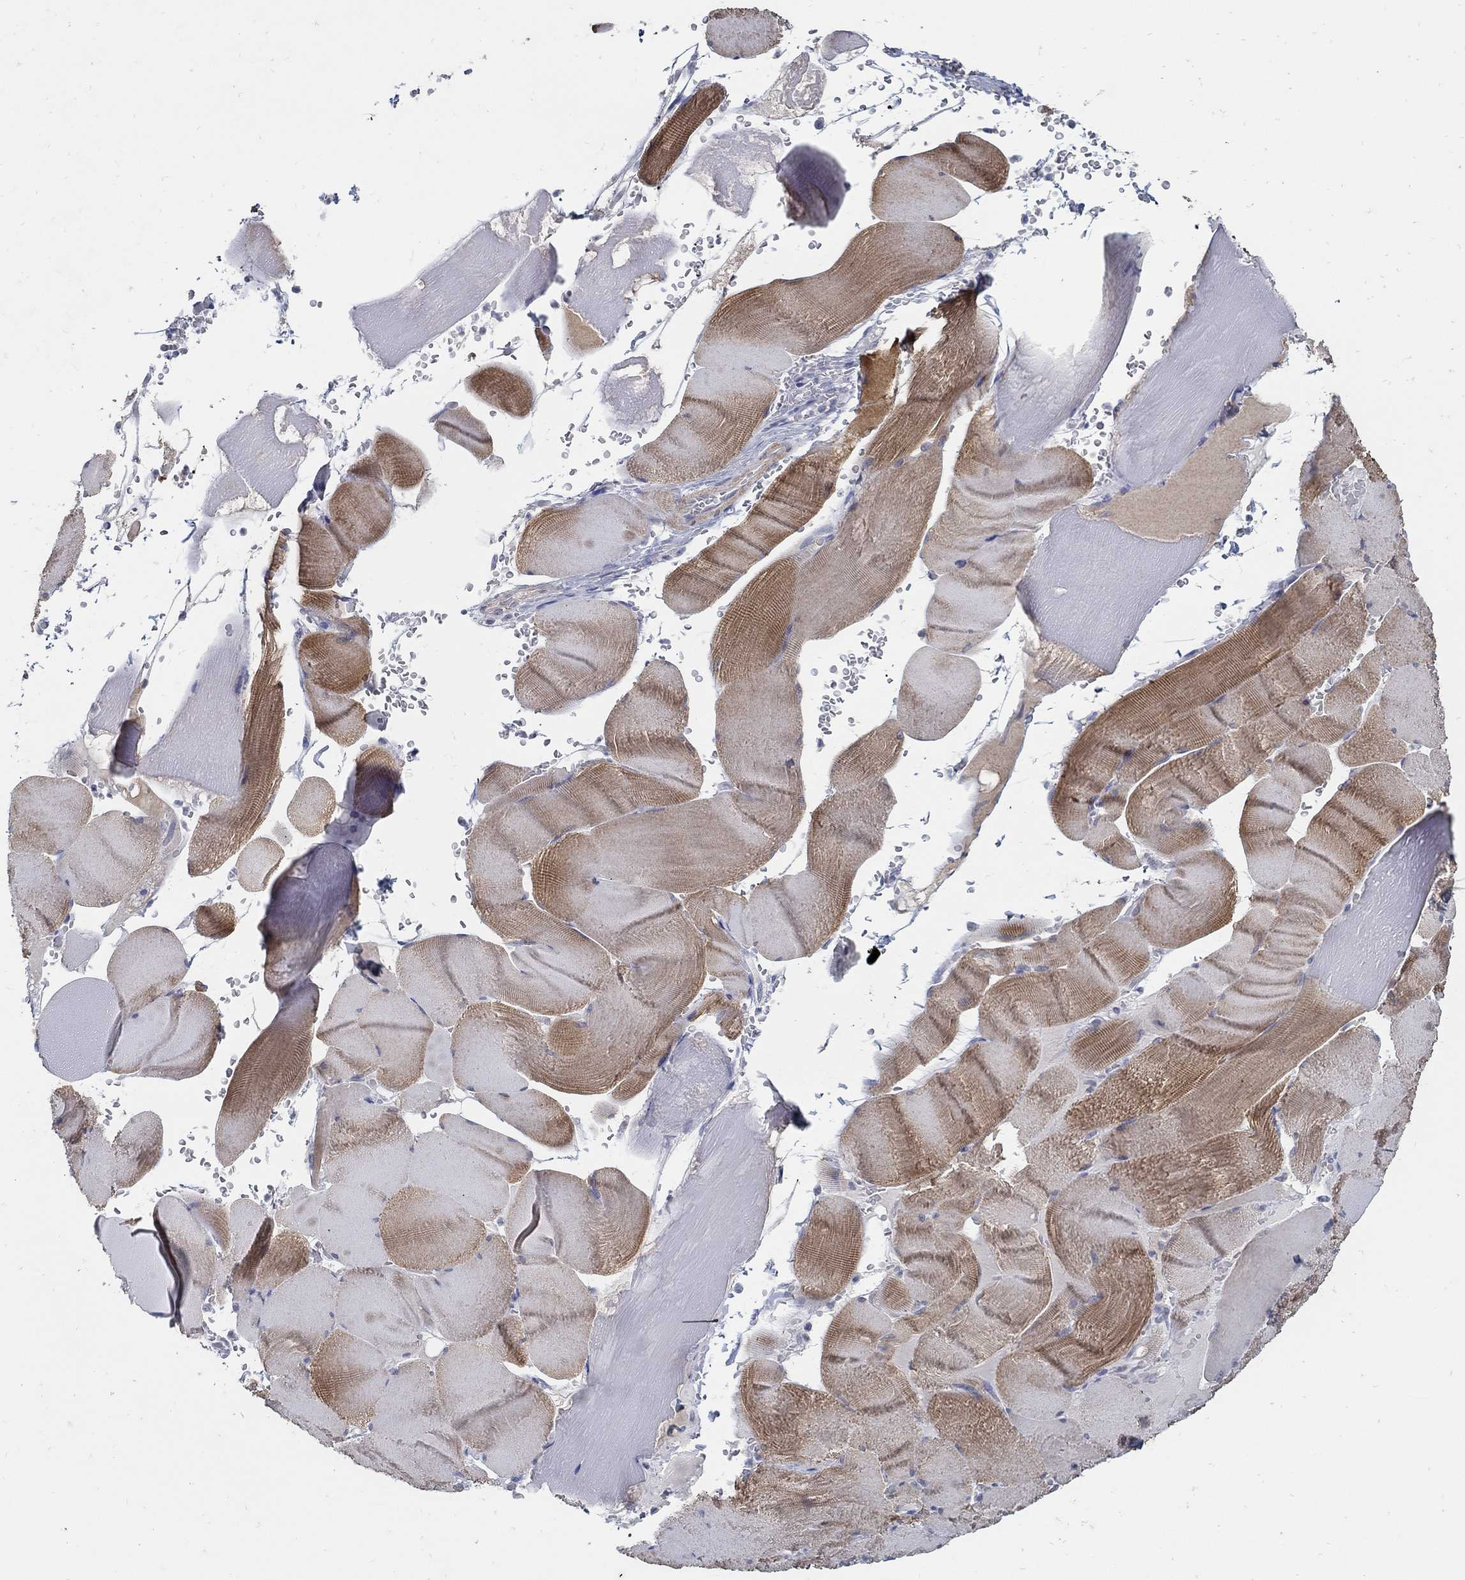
{"staining": {"intensity": "moderate", "quantity": "25%-75%", "location": "cytoplasmic/membranous"}, "tissue": "skeletal muscle", "cell_type": "Myocytes", "image_type": "normal", "snomed": [{"axis": "morphology", "description": "Normal tissue, NOS"}, {"axis": "topography", "description": "Skeletal muscle"}], "caption": "Skeletal muscle stained with IHC shows moderate cytoplasmic/membranous staining in about 25%-75% of myocytes.", "gene": "USP29", "patient": {"sex": "male", "age": 56}}